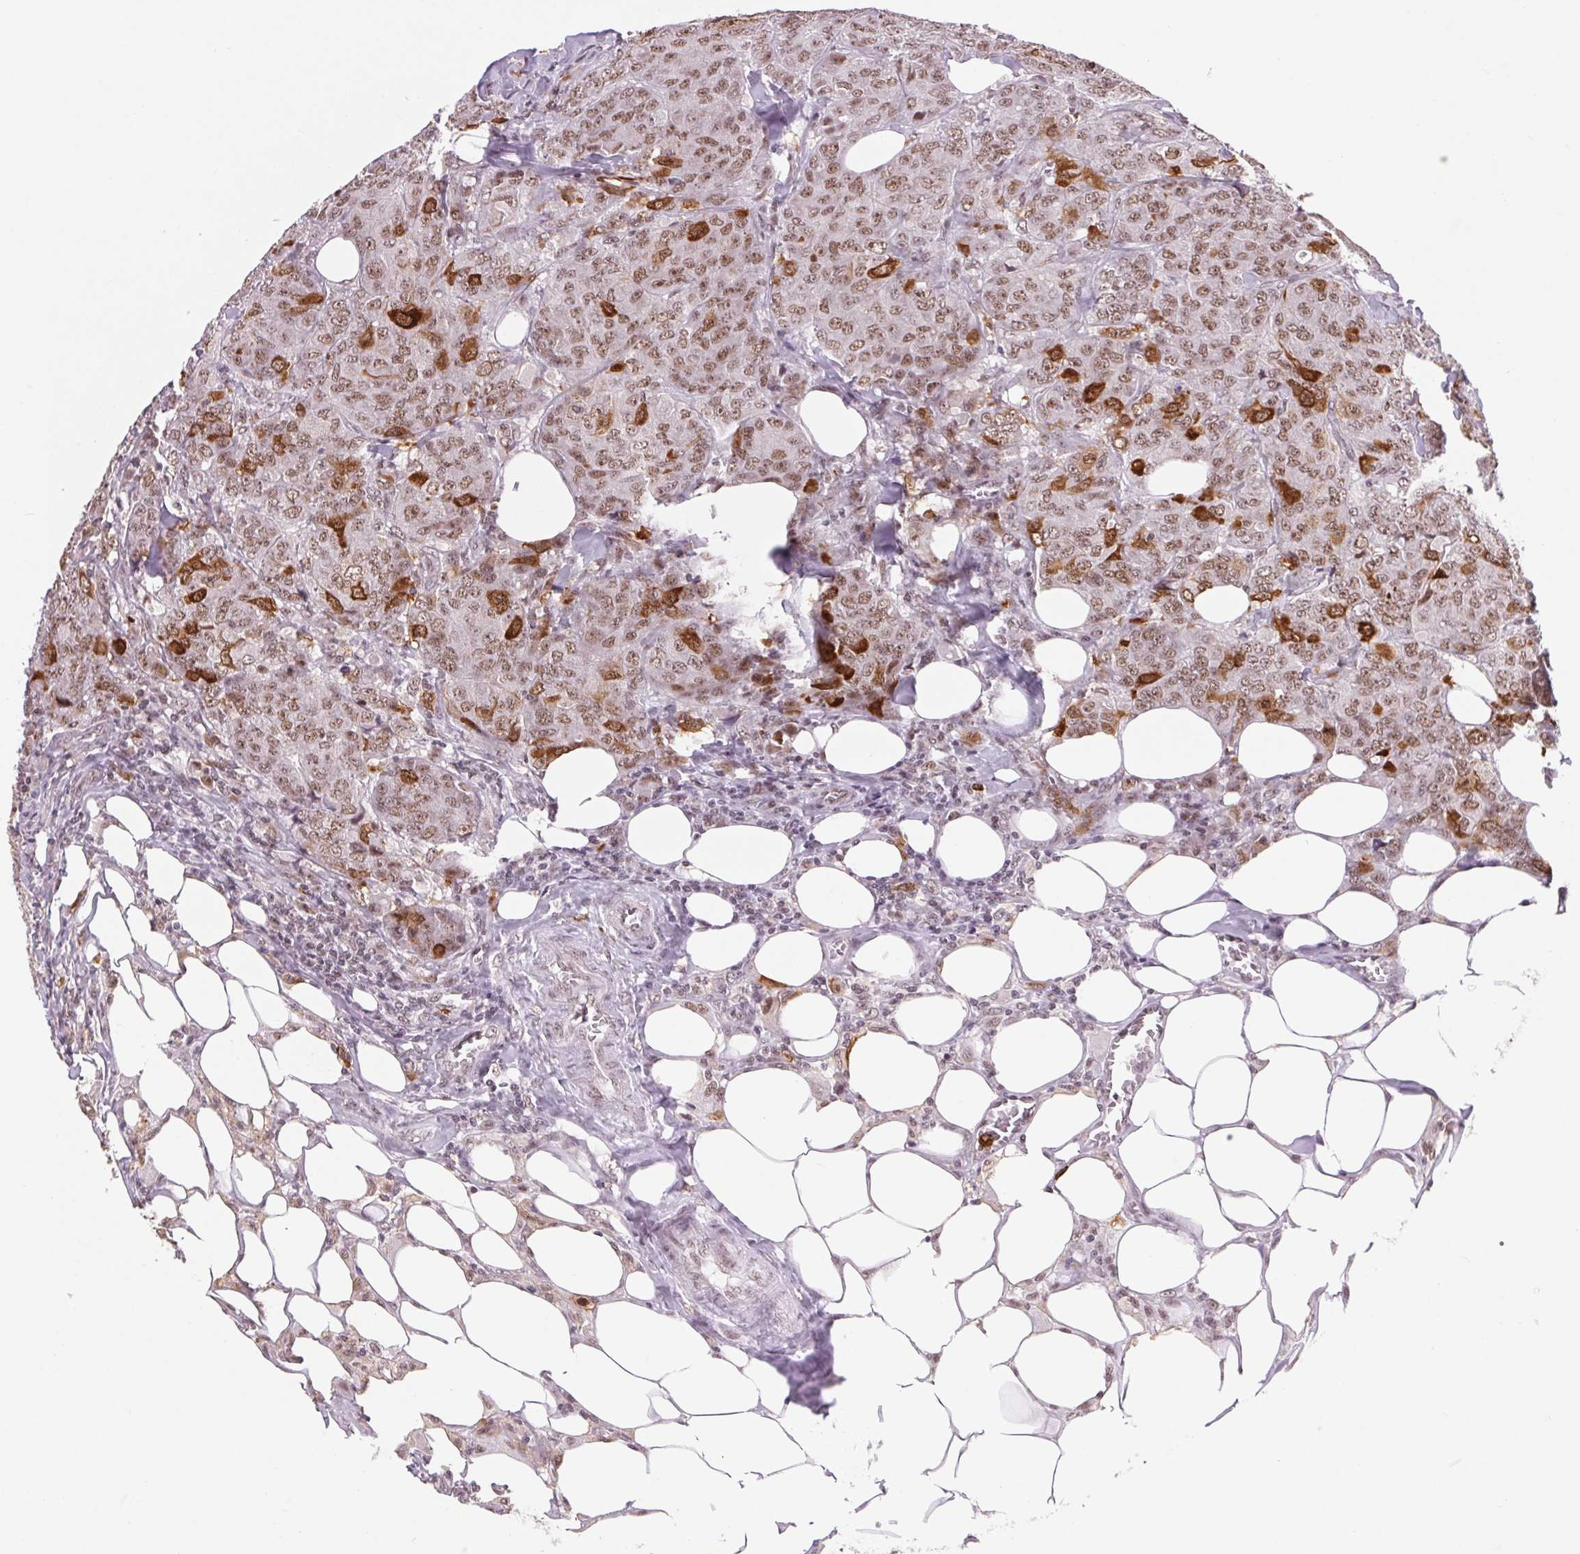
{"staining": {"intensity": "strong", "quantity": ">75%", "location": "cytoplasmic/membranous,nuclear"}, "tissue": "breast cancer", "cell_type": "Tumor cells", "image_type": "cancer", "snomed": [{"axis": "morphology", "description": "Duct carcinoma"}, {"axis": "topography", "description": "Breast"}], "caption": "Intraductal carcinoma (breast) stained with immunohistochemistry shows strong cytoplasmic/membranous and nuclear staining in approximately >75% of tumor cells.", "gene": "CD2BP2", "patient": {"sex": "female", "age": 43}}